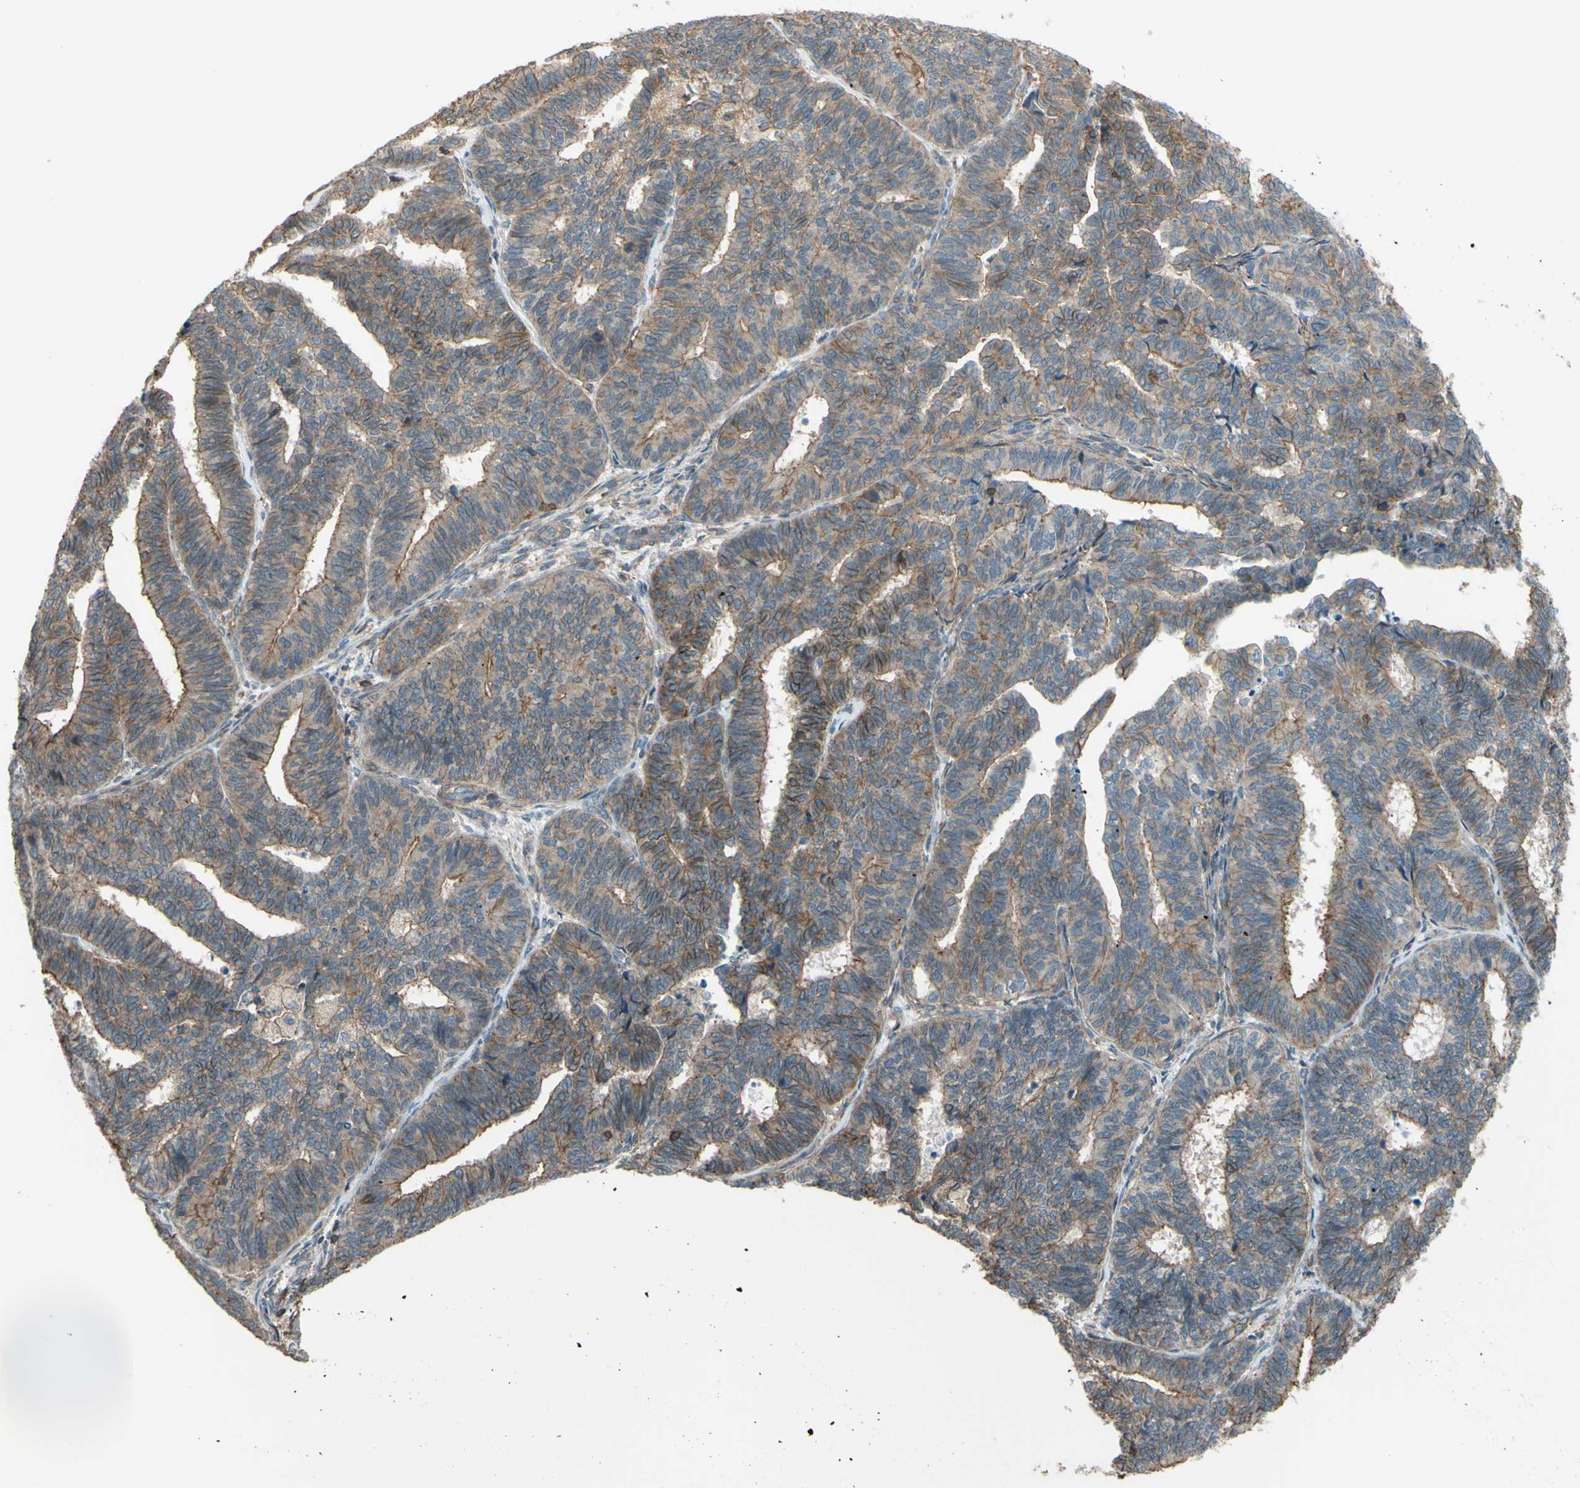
{"staining": {"intensity": "moderate", "quantity": ">75%", "location": "cytoplasmic/membranous"}, "tissue": "endometrial cancer", "cell_type": "Tumor cells", "image_type": "cancer", "snomed": [{"axis": "morphology", "description": "Adenocarcinoma, NOS"}, {"axis": "topography", "description": "Endometrium"}], "caption": "Endometrial adenocarcinoma was stained to show a protein in brown. There is medium levels of moderate cytoplasmic/membranous positivity in approximately >75% of tumor cells.", "gene": "ADD3", "patient": {"sex": "female", "age": 70}}